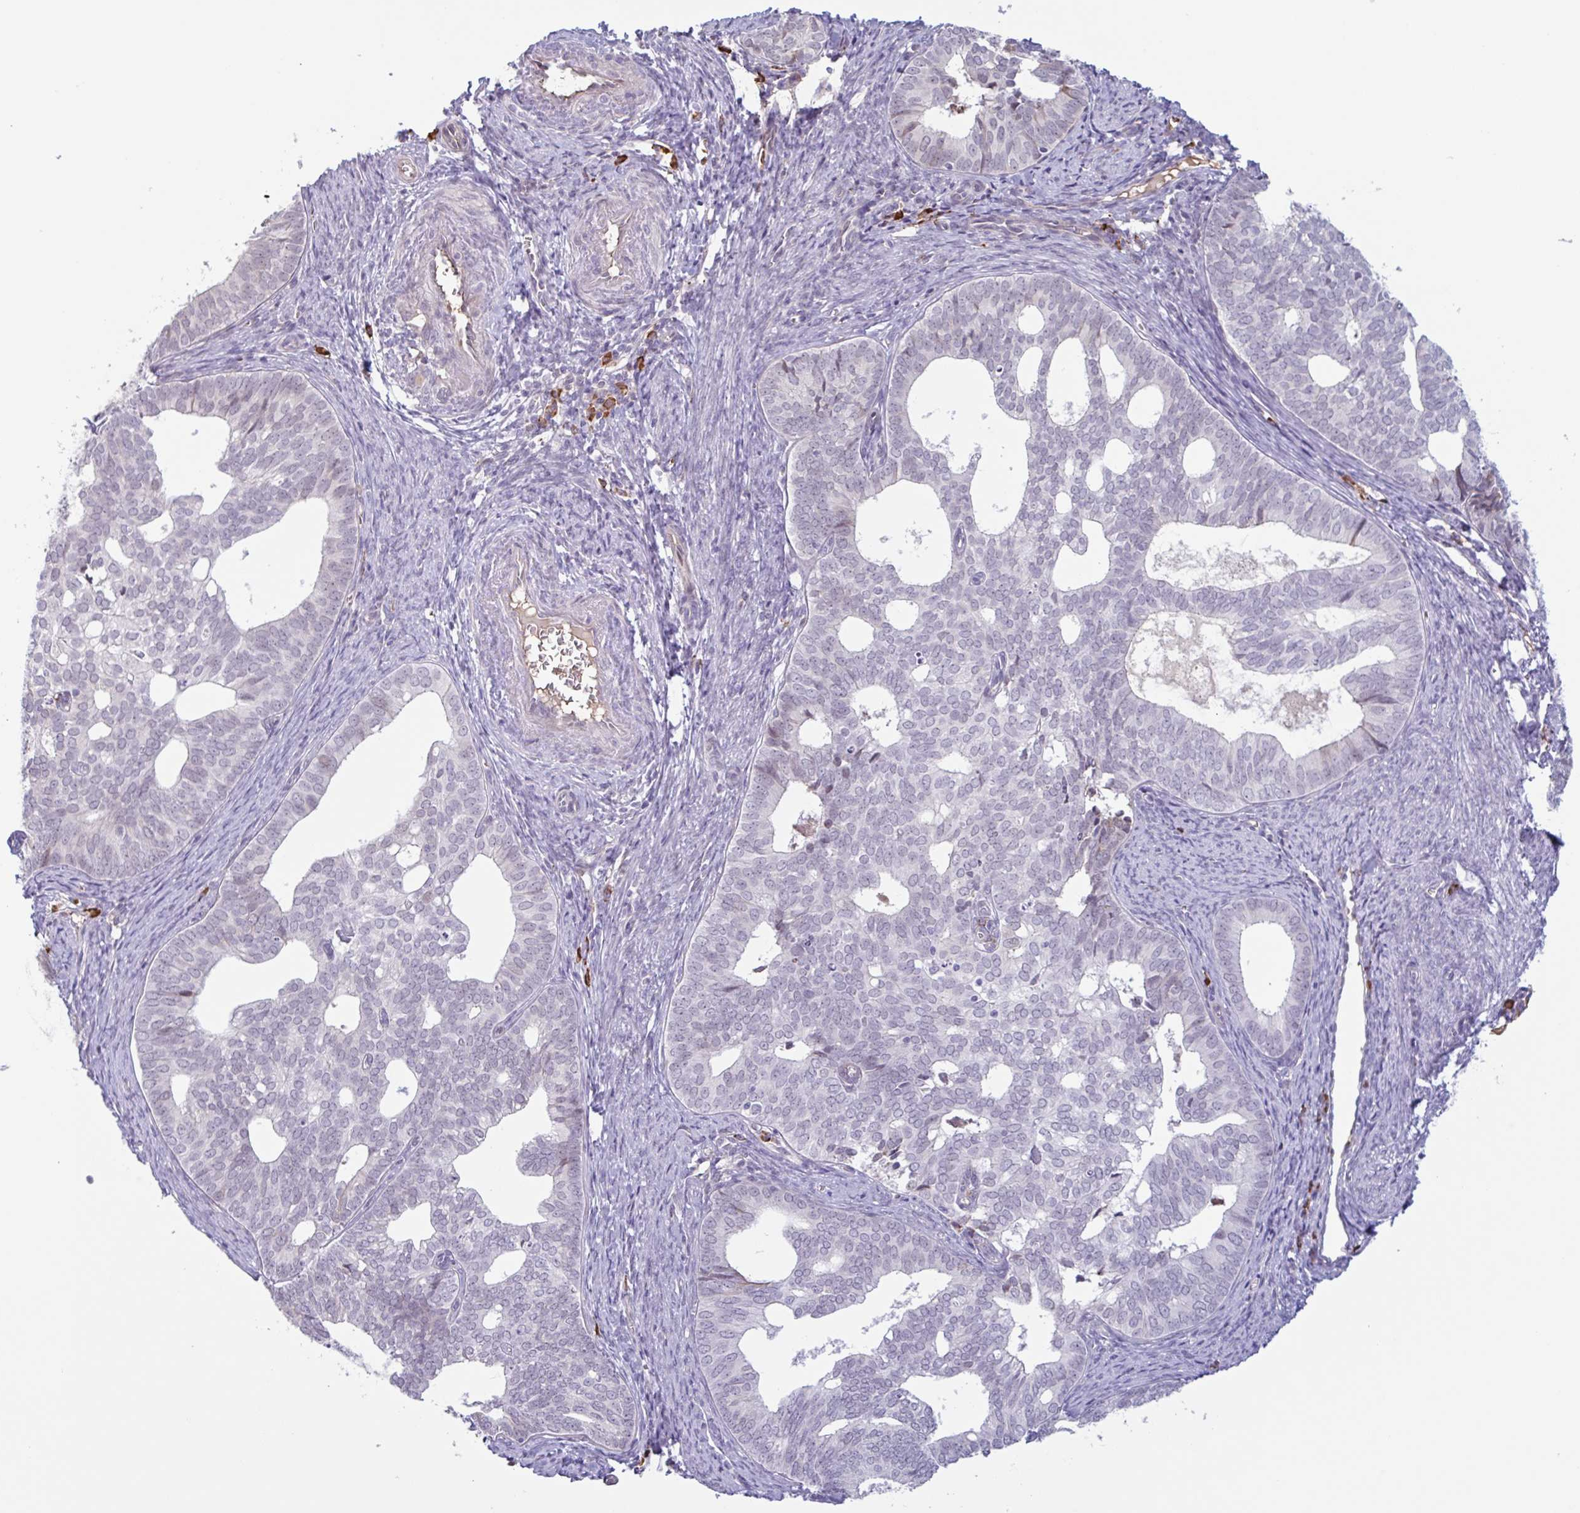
{"staining": {"intensity": "negative", "quantity": "none", "location": "none"}, "tissue": "endometrial cancer", "cell_type": "Tumor cells", "image_type": "cancer", "snomed": [{"axis": "morphology", "description": "Adenocarcinoma, NOS"}, {"axis": "topography", "description": "Endometrium"}], "caption": "The photomicrograph reveals no staining of tumor cells in endometrial cancer.", "gene": "TAF1D", "patient": {"sex": "female", "age": 75}}